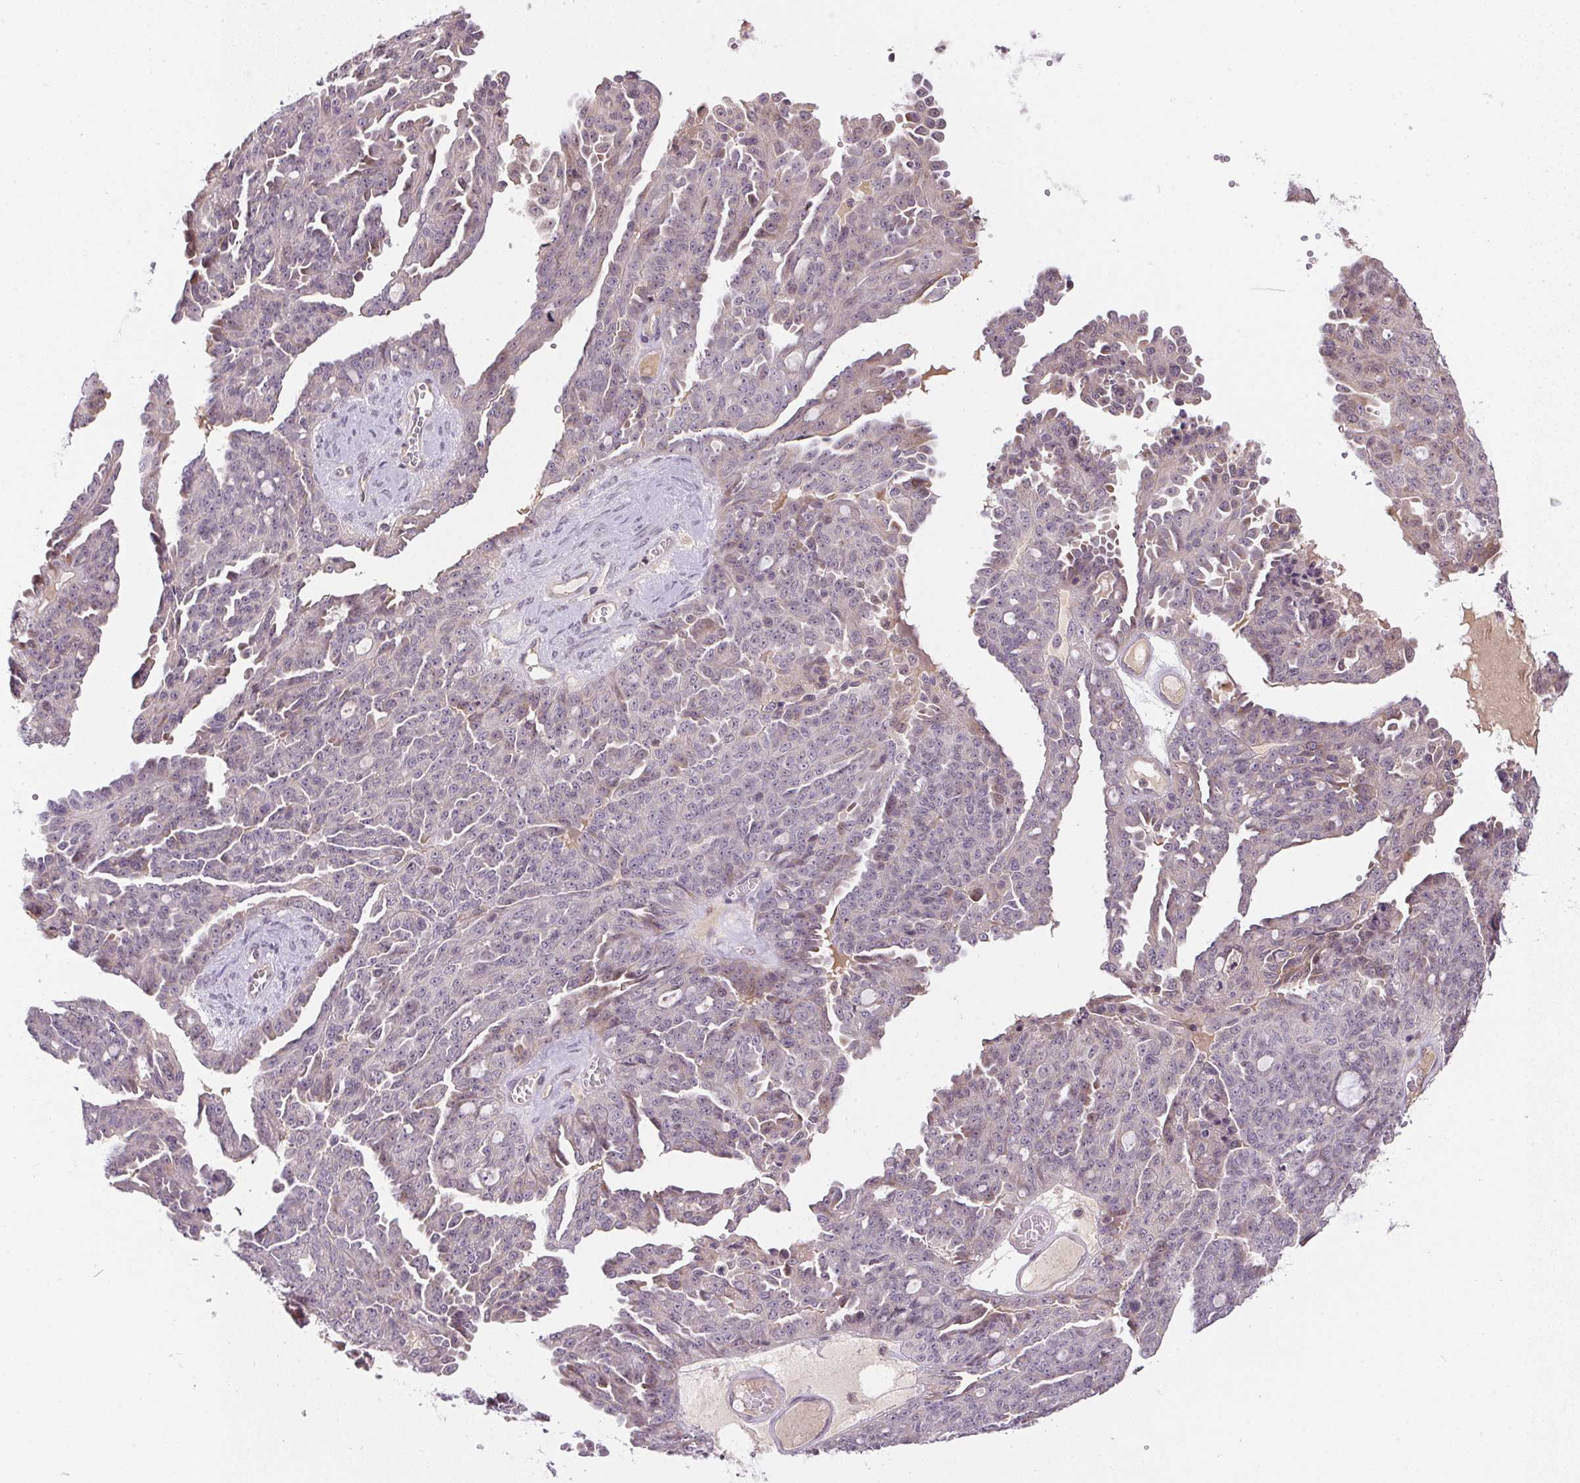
{"staining": {"intensity": "negative", "quantity": "none", "location": "none"}, "tissue": "ovarian cancer", "cell_type": "Tumor cells", "image_type": "cancer", "snomed": [{"axis": "morphology", "description": "Cystadenocarcinoma, serous, NOS"}, {"axis": "topography", "description": "Ovary"}], "caption": "This micrograph is of serous cystadenocarcinoma (ovarian) stained with IHC to label a protein in brown with the nuclei are counter-stained blue. There is no positivity in tumor cells. Nuclei are stained in blue.", "gene": "CFAP92", "patient": {"sex": "female", "age": 71}}